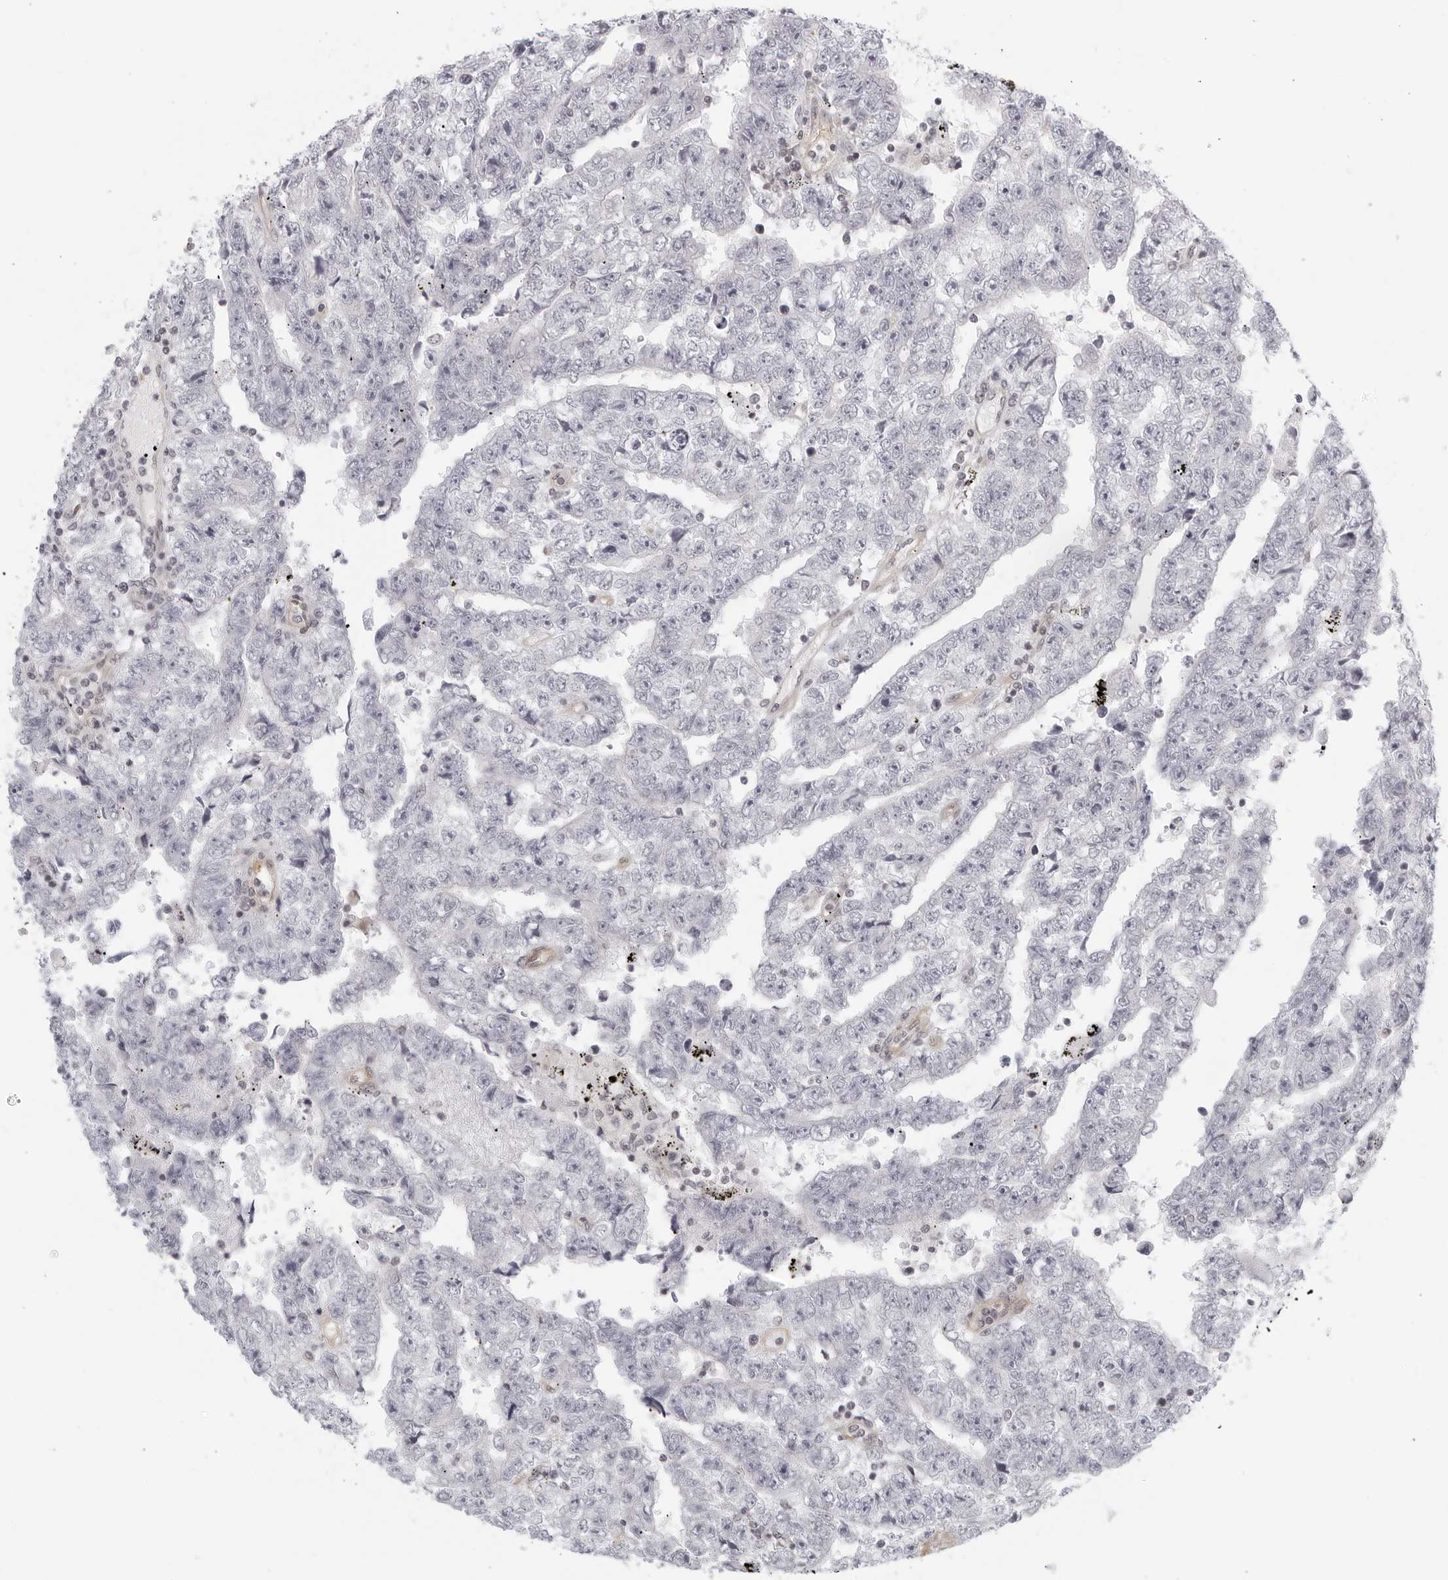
{"staining": {"intensity": "negative", "quantity": "none", "location": "none"}, "tissue": "testis cancer", "cell_type": "Tumor cells", "image_type": "cancer", "snomed": [{"axis": "morphology", "description": "Carcinoma, Embryonal, NOS"}, {"axis": "topography", "description": "Testis"}], "caption": "The immunohistochemistry micrograph has no significant positivity in tumor cells of embryonal carcinoma (testis) tissue.", "gene": "SERTAD4", "patient": {"sex": "male", "age": 25}}